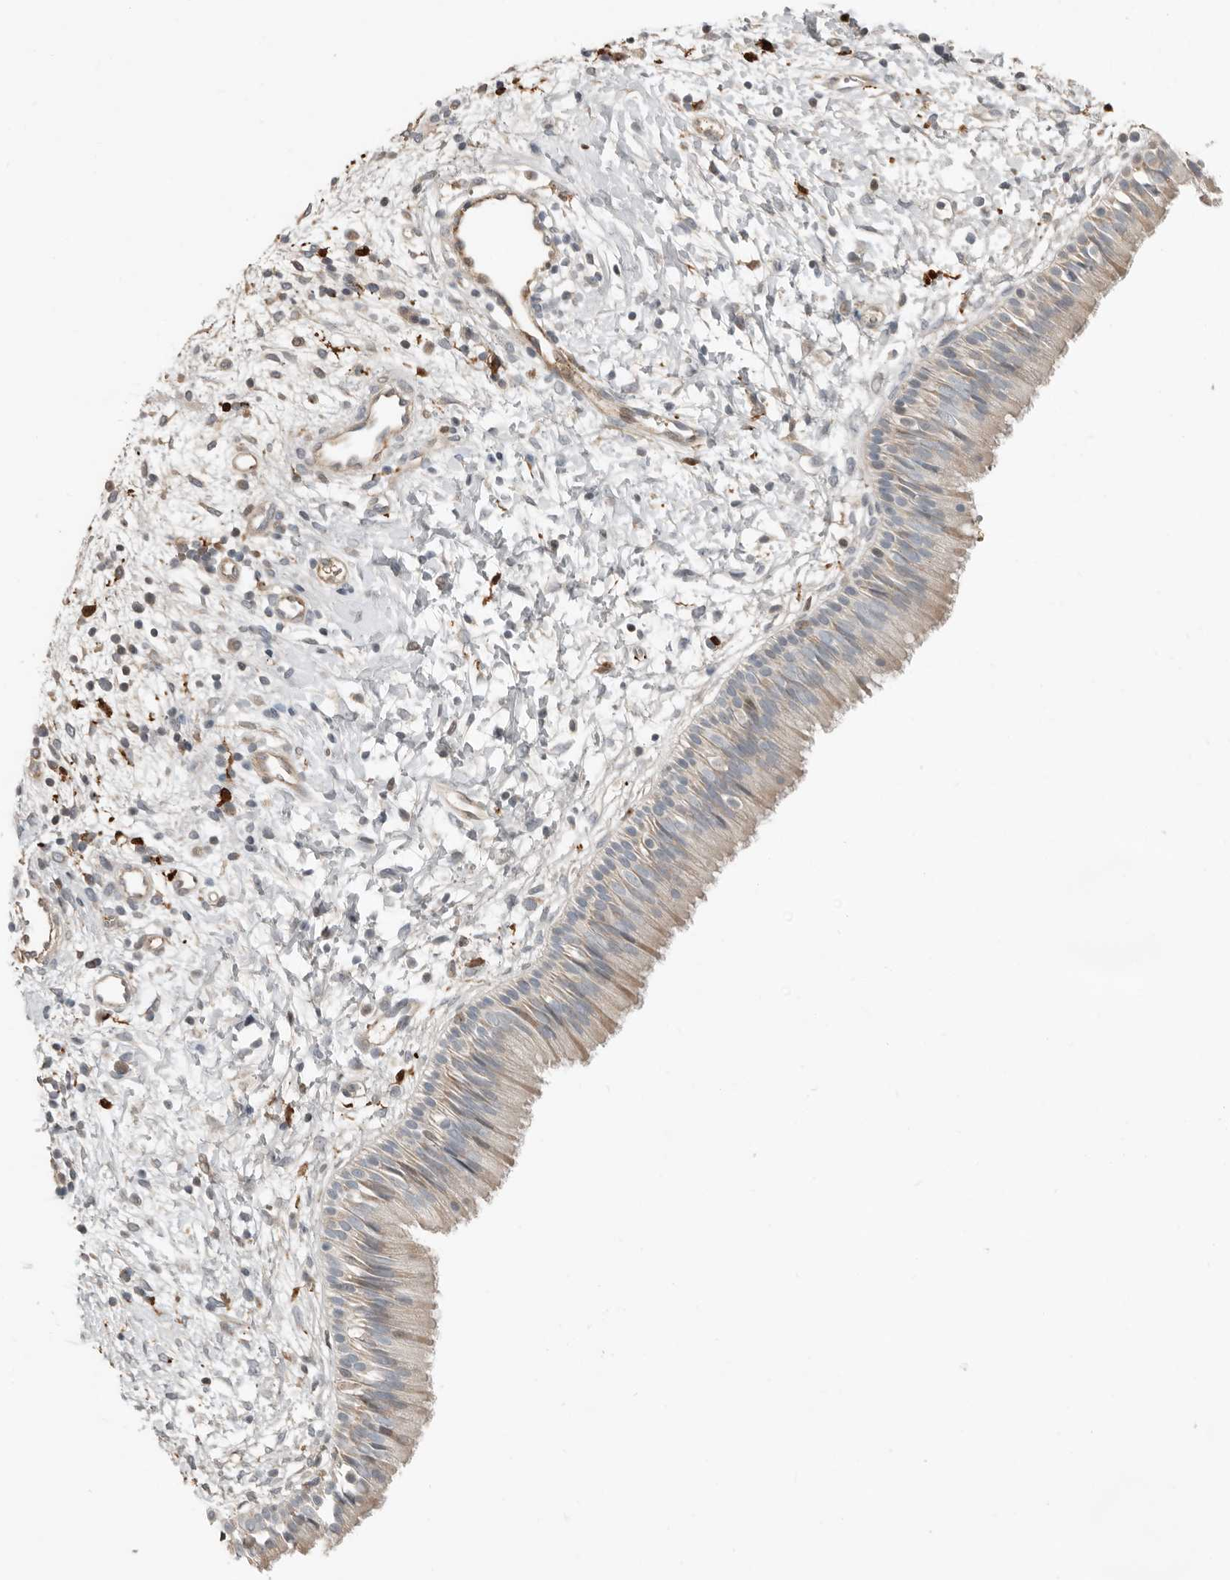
{"staining": {"intensity": "moderate", "quantity": "<25%", "location": "cytoplasmic/membranous"}, "tissue": "nasopharynx", "cell_type": "Respiratory epithelial cells", "image_type": "normal", "snomed": [{"axis": "morphology", "description": "Normal tissue, NOS"}, {"axis": "topography", "description": "Nasopharynx"}], "caption": "A micrograph of nasopharynx stained for a protein reveals moderate cytoplasmic/membranous brown staining in respiratory epithelial cells. The staining was performed using DAB to visualize the protein expression in brown, while the nuclei were stained in blue with hematoxylin (Magnification: 20x).", "gene": "KLHL38", "patient": {"sex": "male", "age": 22}}